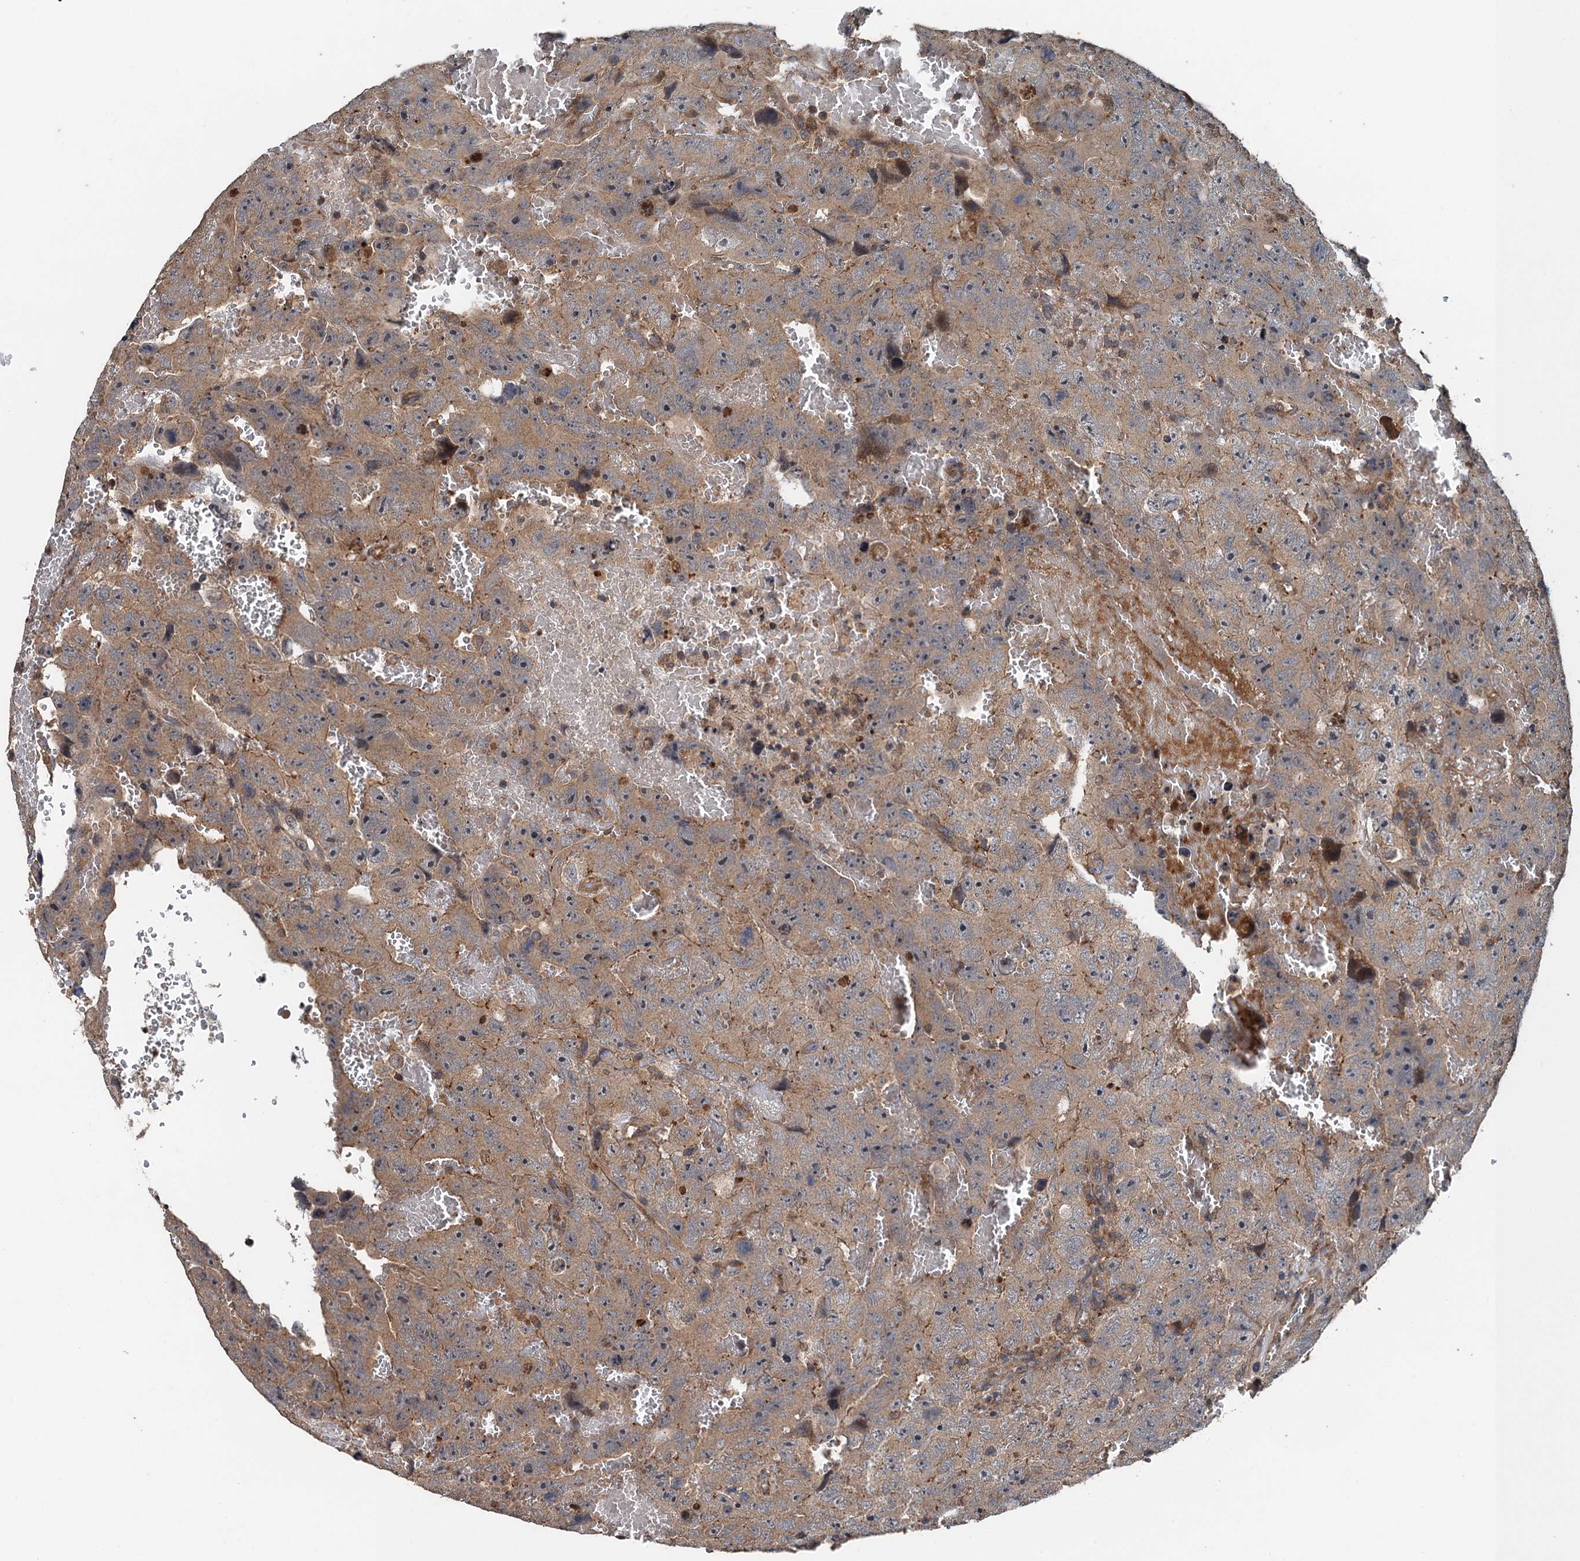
{"staining": {"intensity": "weak", "quantity": ">75%", "location": "cytoplasmic/membranous"}, "tissue": "testis cancer", "cell_type": "Tumor cells", "image_type": "cancer", "snomed": [{"axis": "morphology", "description": "Carcinoma, Embryonal, NOS"}, {"axis": "topography", "description": "Testis"}], "caption": "This is a histology image of immunohistochemistry staining of testis cancer, which shows weak expression in the cytoplasmic/membranous of tumor cells.", "gene": "BORCS5", "patient": {"sex": "male", "age": 45}}